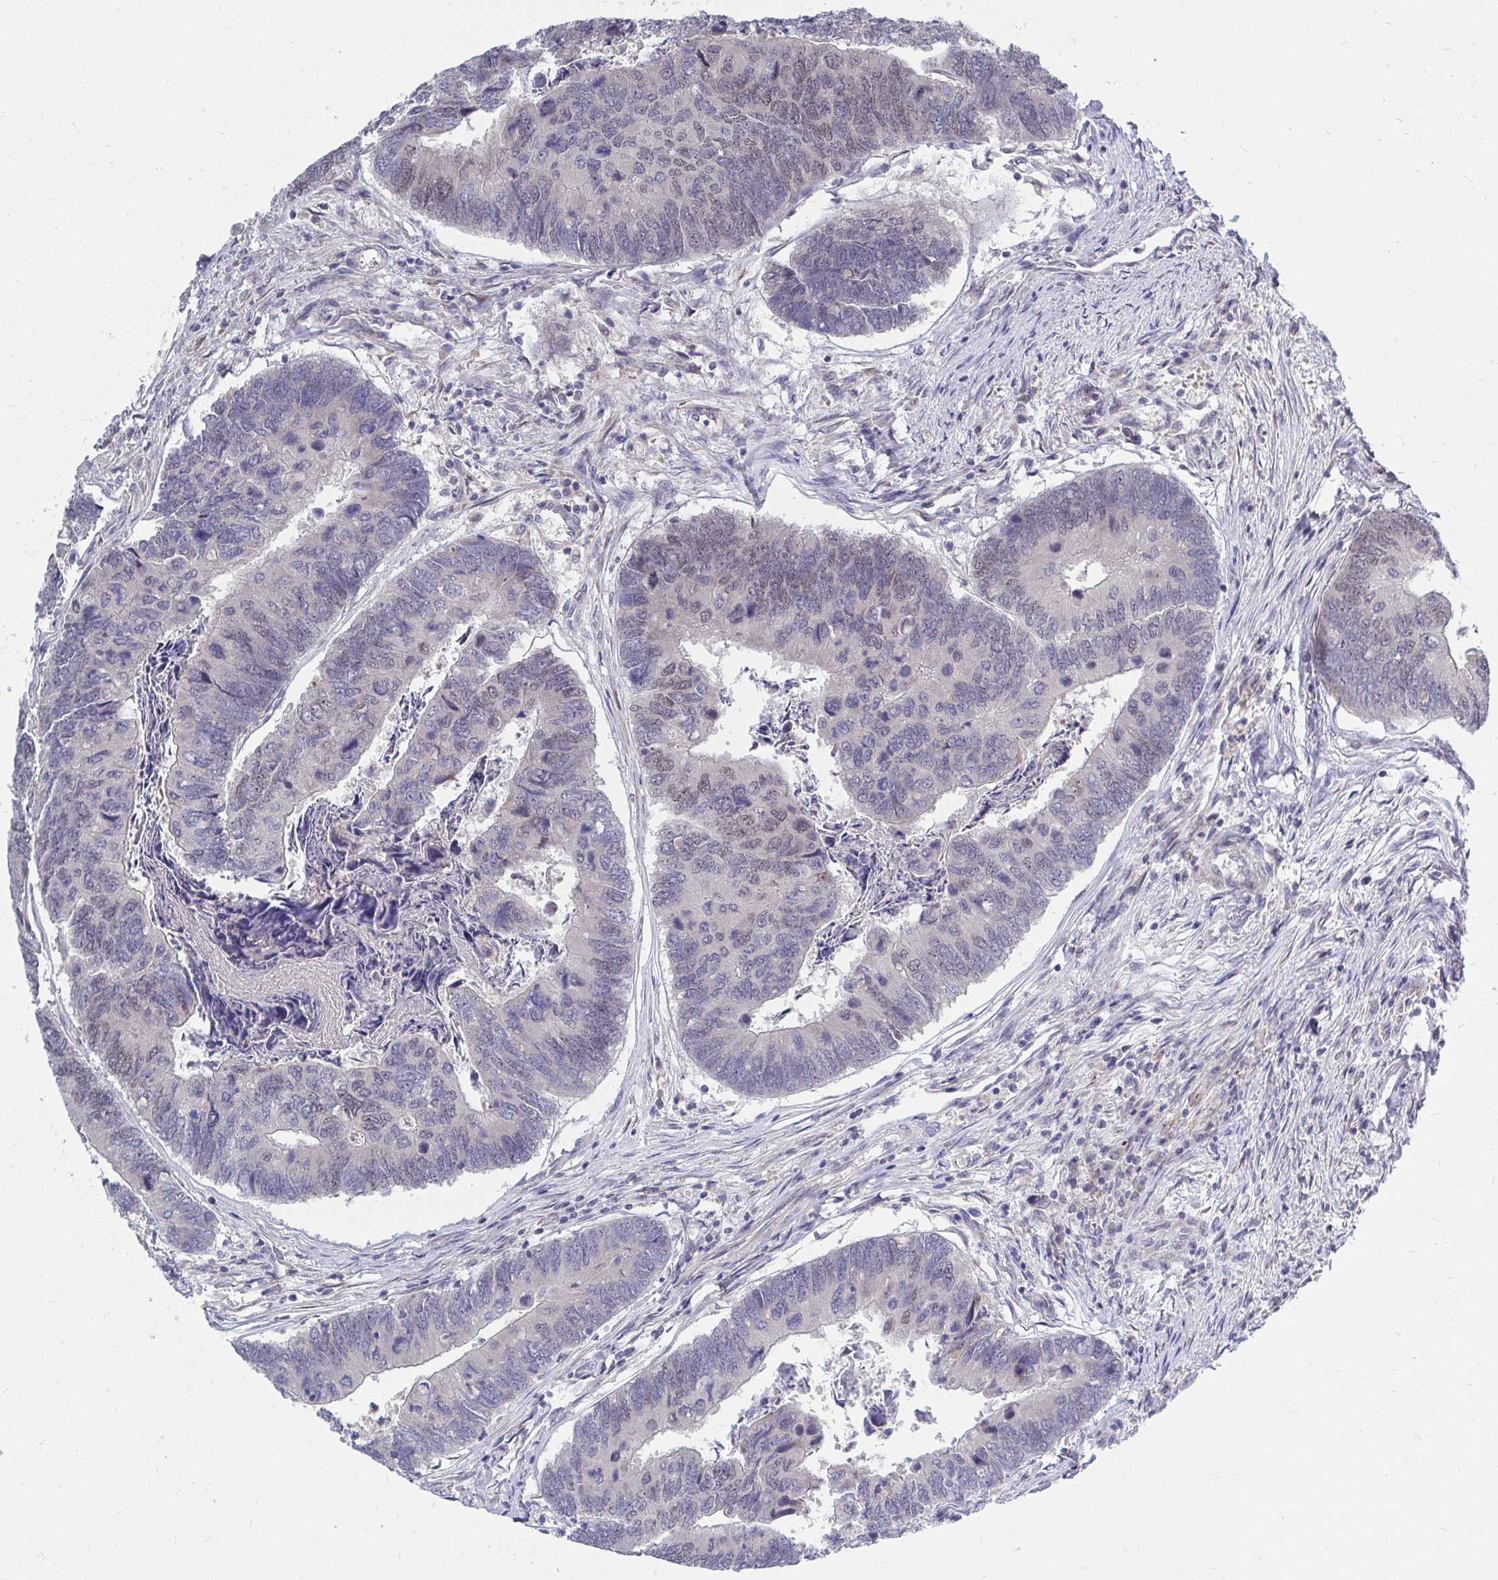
{"staining": {"intensity": "weak", "quantity": "<25%", "location": "nuclear"}, "tissue": "colorectal cancer", "cell_type": "Tumor cells", "image_type": "cancer", "snomed": [{"axis": "morphology", "description": "Adenocarcinoma, NOS"}, {"axis": "topography", "description": "Colon"}], "caption": "Tumor cells show no significant positivity in colorectal cancer (adenocarcinoma). (DAB (3,3'-diaminobenzidine) IHC, high magnification).", "gene": "MROH8", "patient": {"sex": "female", "age": 67}}